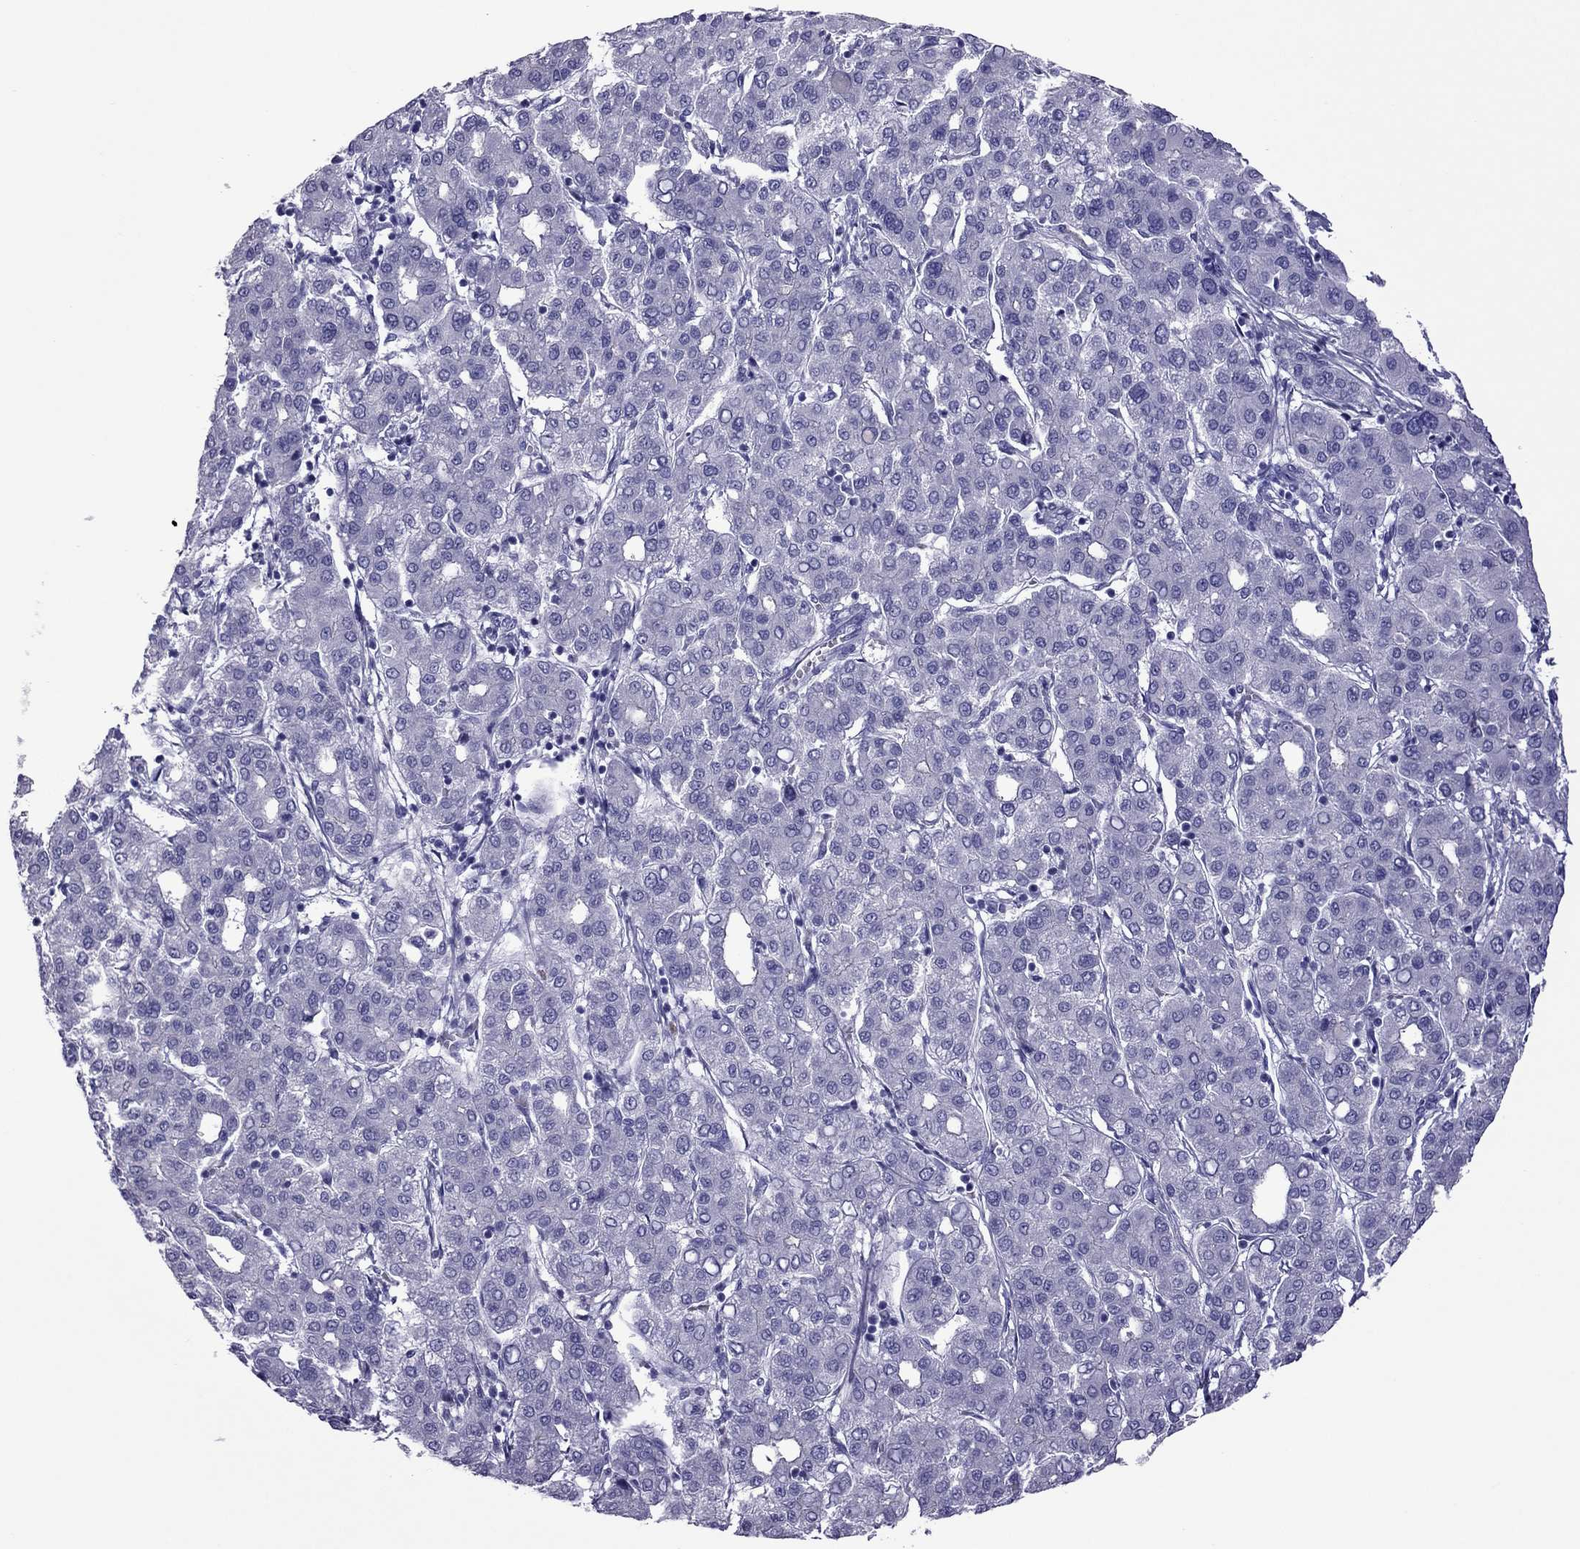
{"staining": {"intensity": "negative", "quantity": "none", "location": "none"}, "tissue": "liver cancer", "cell_type": "Tumor cells", "image_type": "cancer", "snomed": [{"axis": "morphology", "description": "Carcinoma, Hepatocellular, NOS"}, {"axis": "topography", "description": "Liver"}], "caption": "DAB immunohistochemical staining of hepatocellular carcinoma (liver) reveals no significant positivity in tumor cells. The staining was performed using DAB (3,3'-diaminobenzidine) to visualize the protein expression in brown, while the nuclei were stained in blue with hematoxylin (Magnification: 20x).", "gene": "MYL11", "patient": {"sex": "male", "age": 65}}